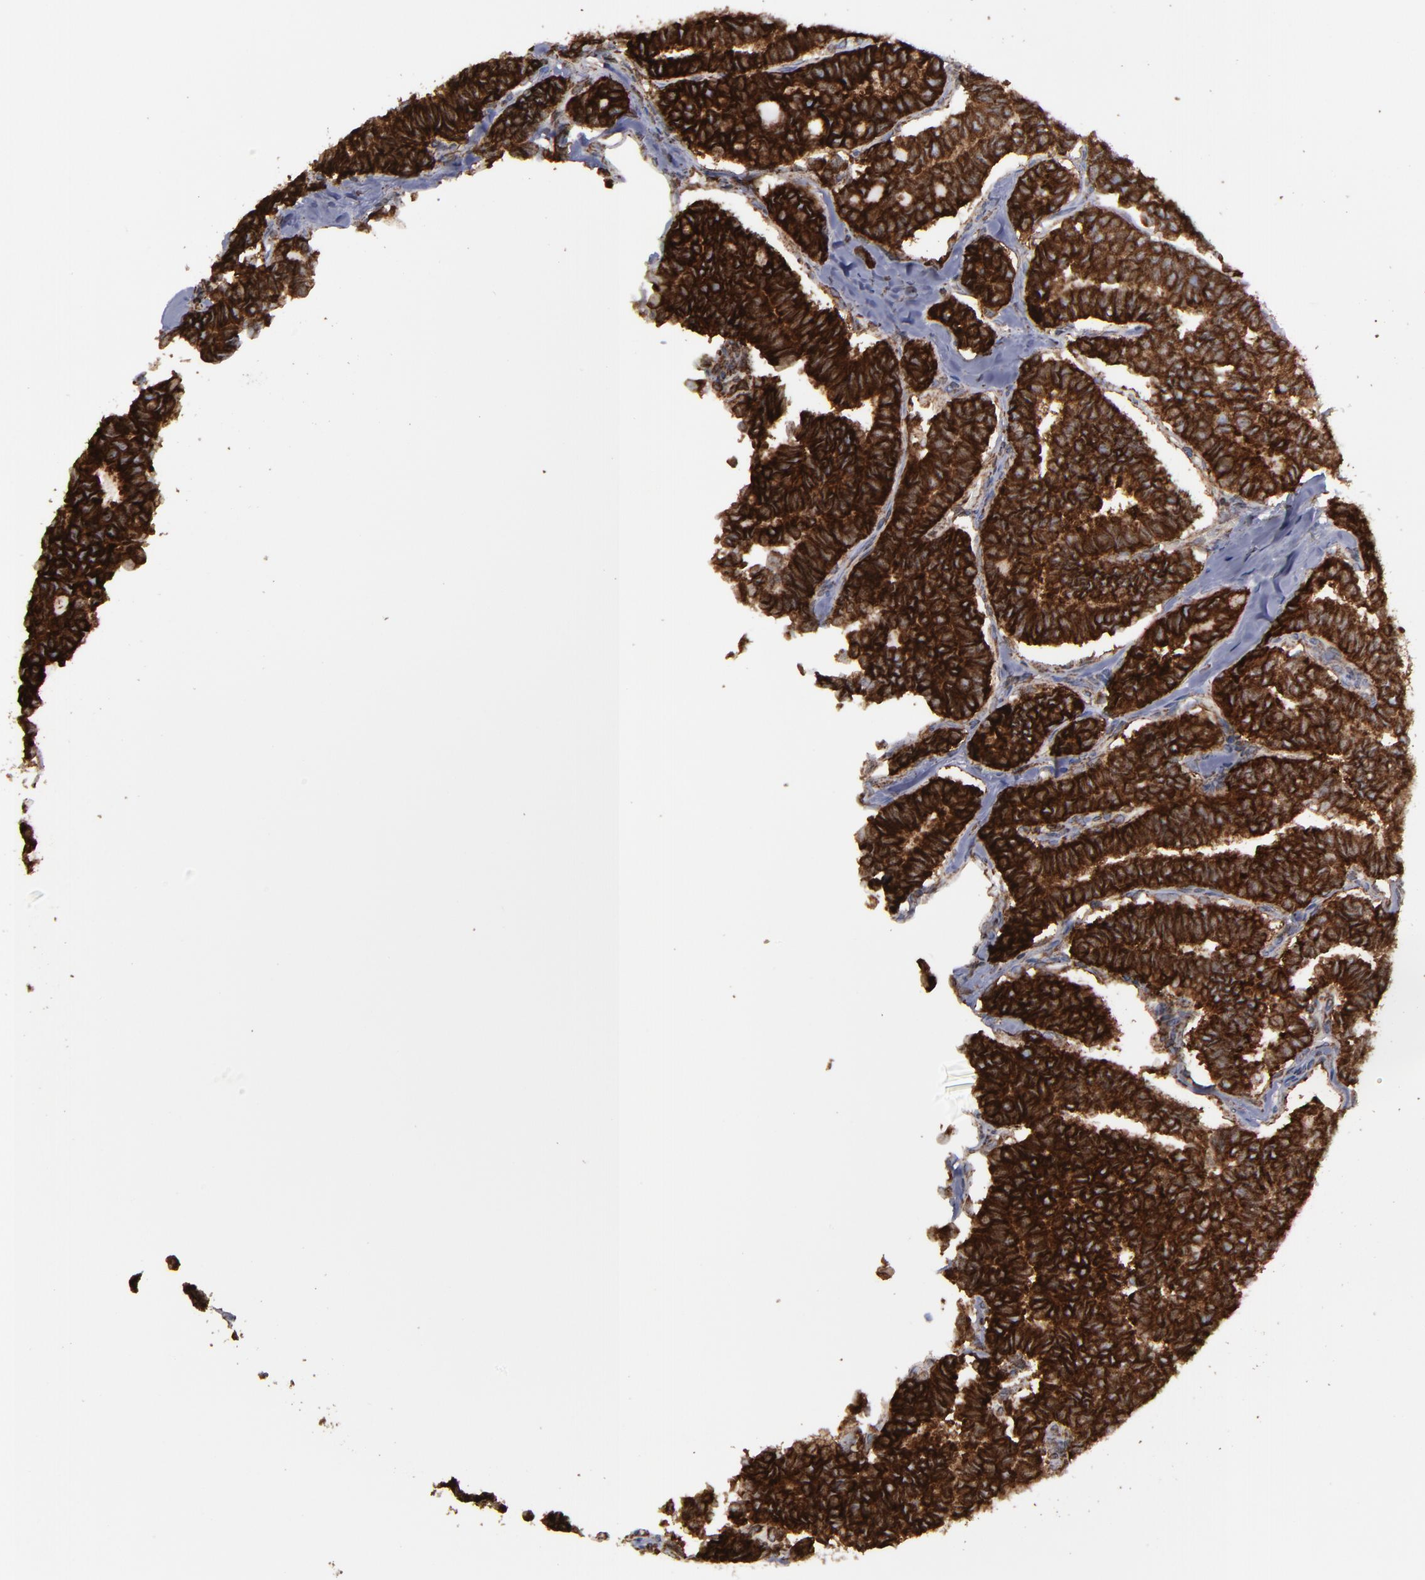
{"staining": {"intensity": "strong", "quantity": ">75%", "location": "cytoplasmic/membranous"}, "tissue": "thyroid cancer", "cell_type": "Tumor cells", "image_type": "cancer", "snomed": [{"axis": "morphology", "description": "Papillary adenocarcinoma, NOS"}, {"axis": "topography", "description": "Thyroid gland"}], "caption": "Immunohistochemical staining of thyroid cancer reveals strong cytoplasmic/membranous protein expression in approximately >75% of tumor cells.", "gene": "ERLIN2", "patient": {"sex": "female", "age": 35}}